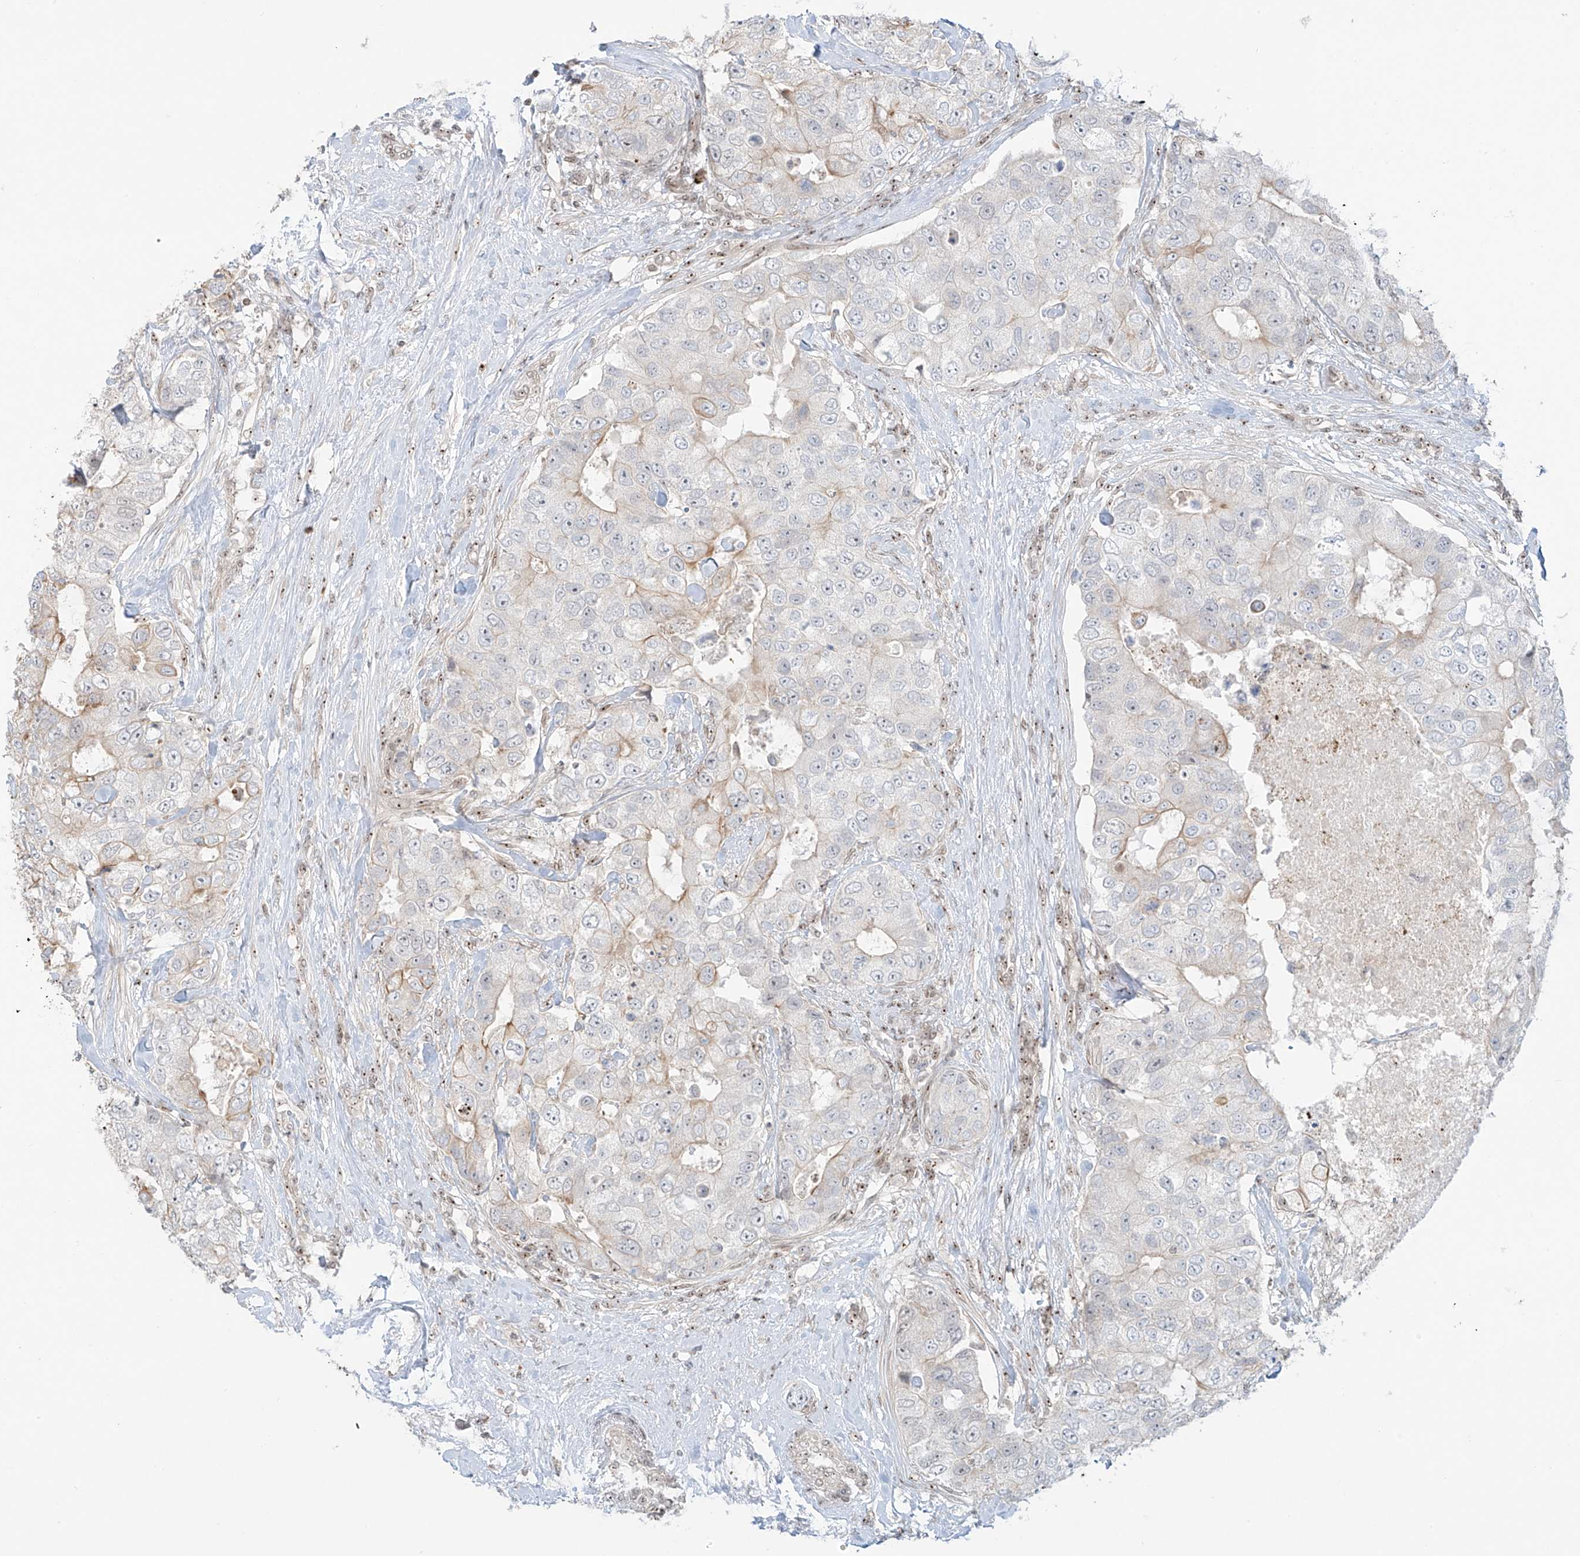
{"staining": {"intensity": "weak", "quantity": "<25%", "location": "cytoplasmic/membranous"}, "tissue": "breast cancer", "cell_type": "Tumor cells", "image_type": "cancer", "snomed": [{"axis": "morphology", "description": "Duct carcinoma"}, {"axis": "topography", "description": "Breast"}], "caption": "The micrograph shows no significant staining in tumor cells of breast cancer.", "gene": "ZNF512", "patient": {"sex": "female", "age": 62}}